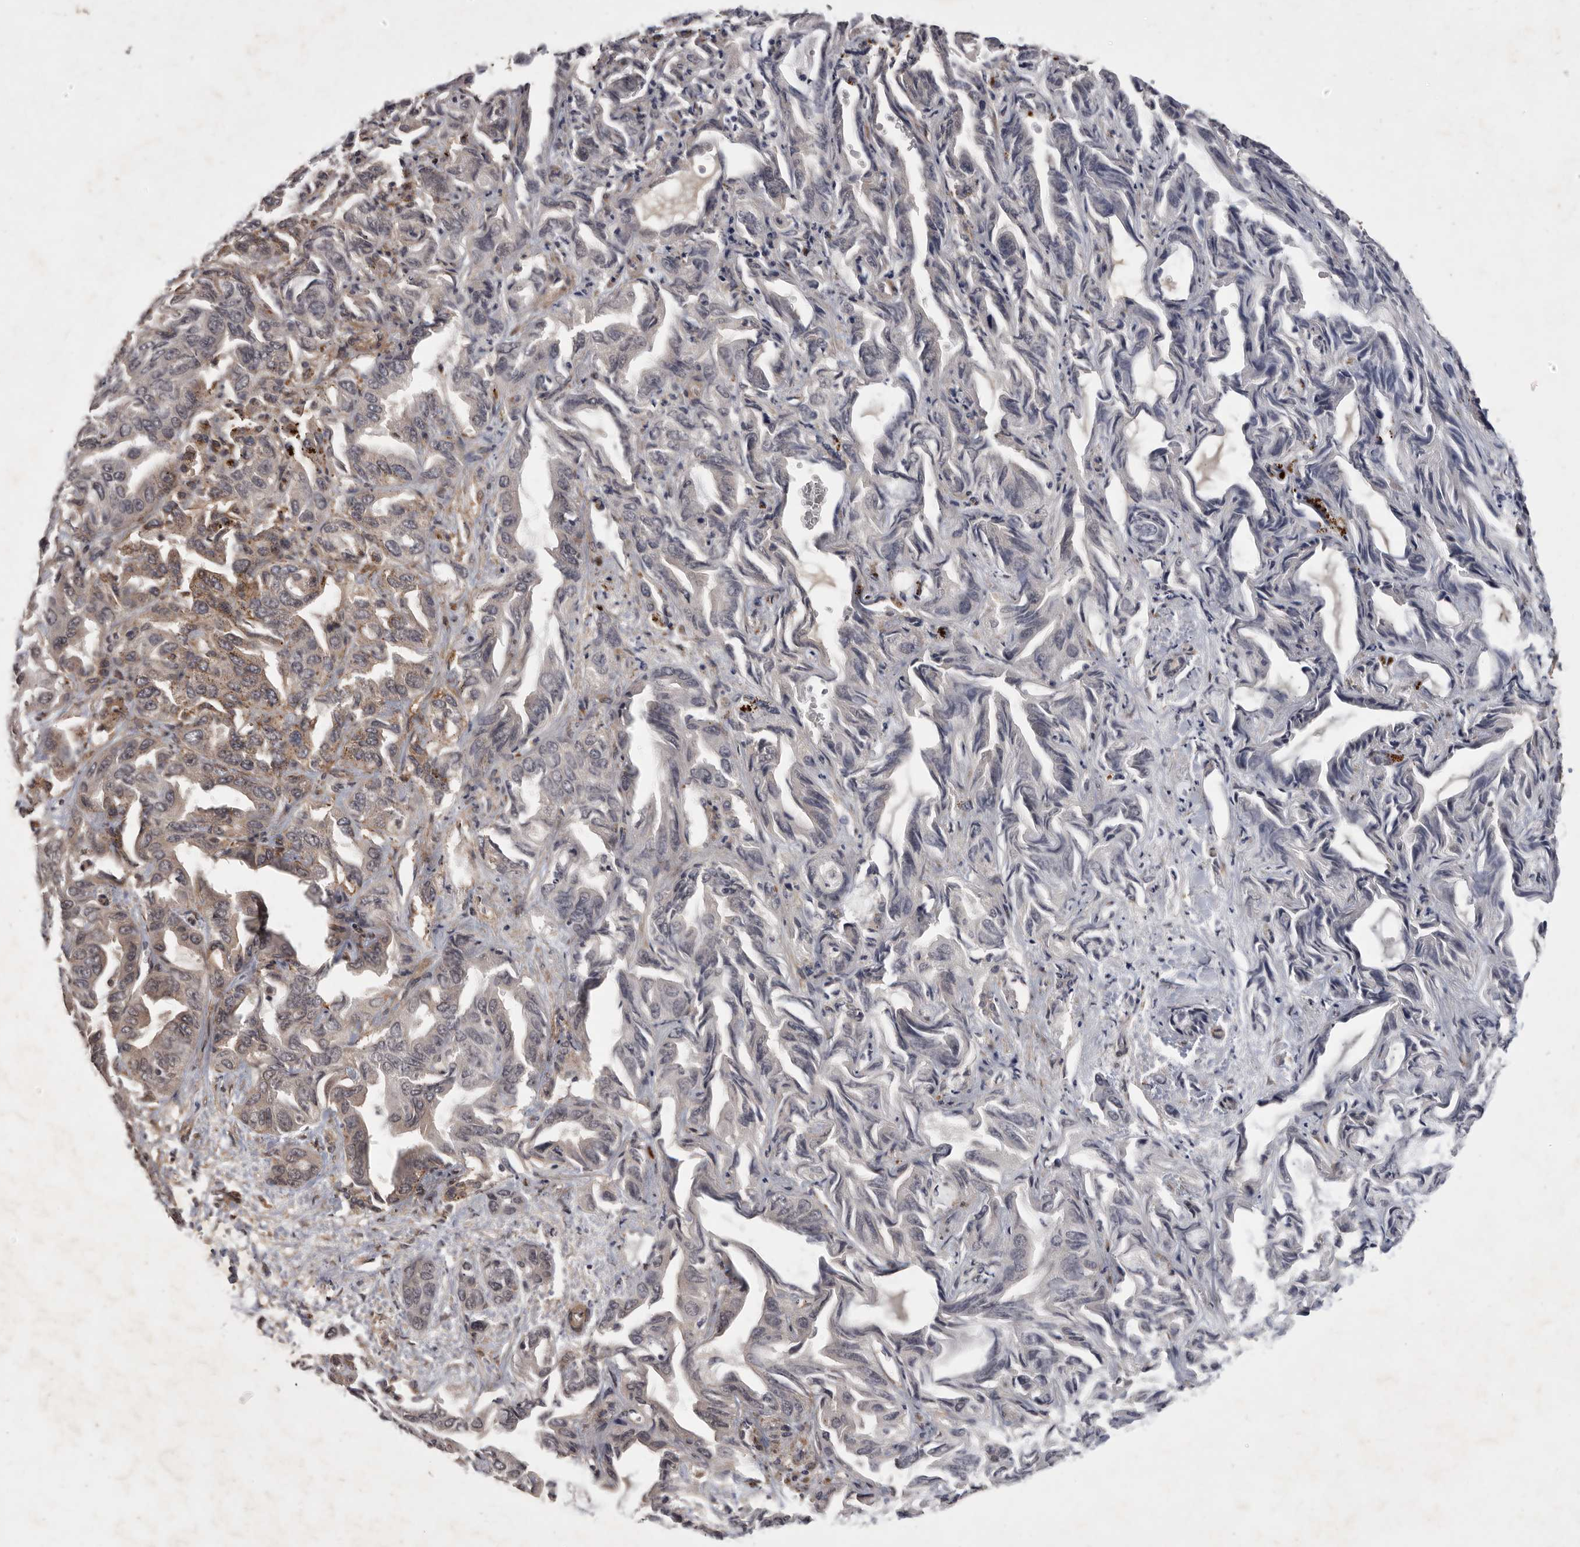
{"staining": {"intensity": "weak", "quantity": "25%-75%", "location": "cytoplasmic/membranous,nuclear"}, "tissue": "liver cancer", "cell_type": "Tumor cells", "image_type": "cancer", "snomed": [{"axis": "morphology", "description": "Cholangiocarcinoma"}, {"axis": "topography", "description": "Liver"}], "caption": "This is a photomicrograph of IHC staining of liver cancer, which shows weak staining in the cytoplasmic/membranous and nuclear of tumor cells.", "gene": "DNAJC28", "patient": {"sex": "female", "age": 52}}